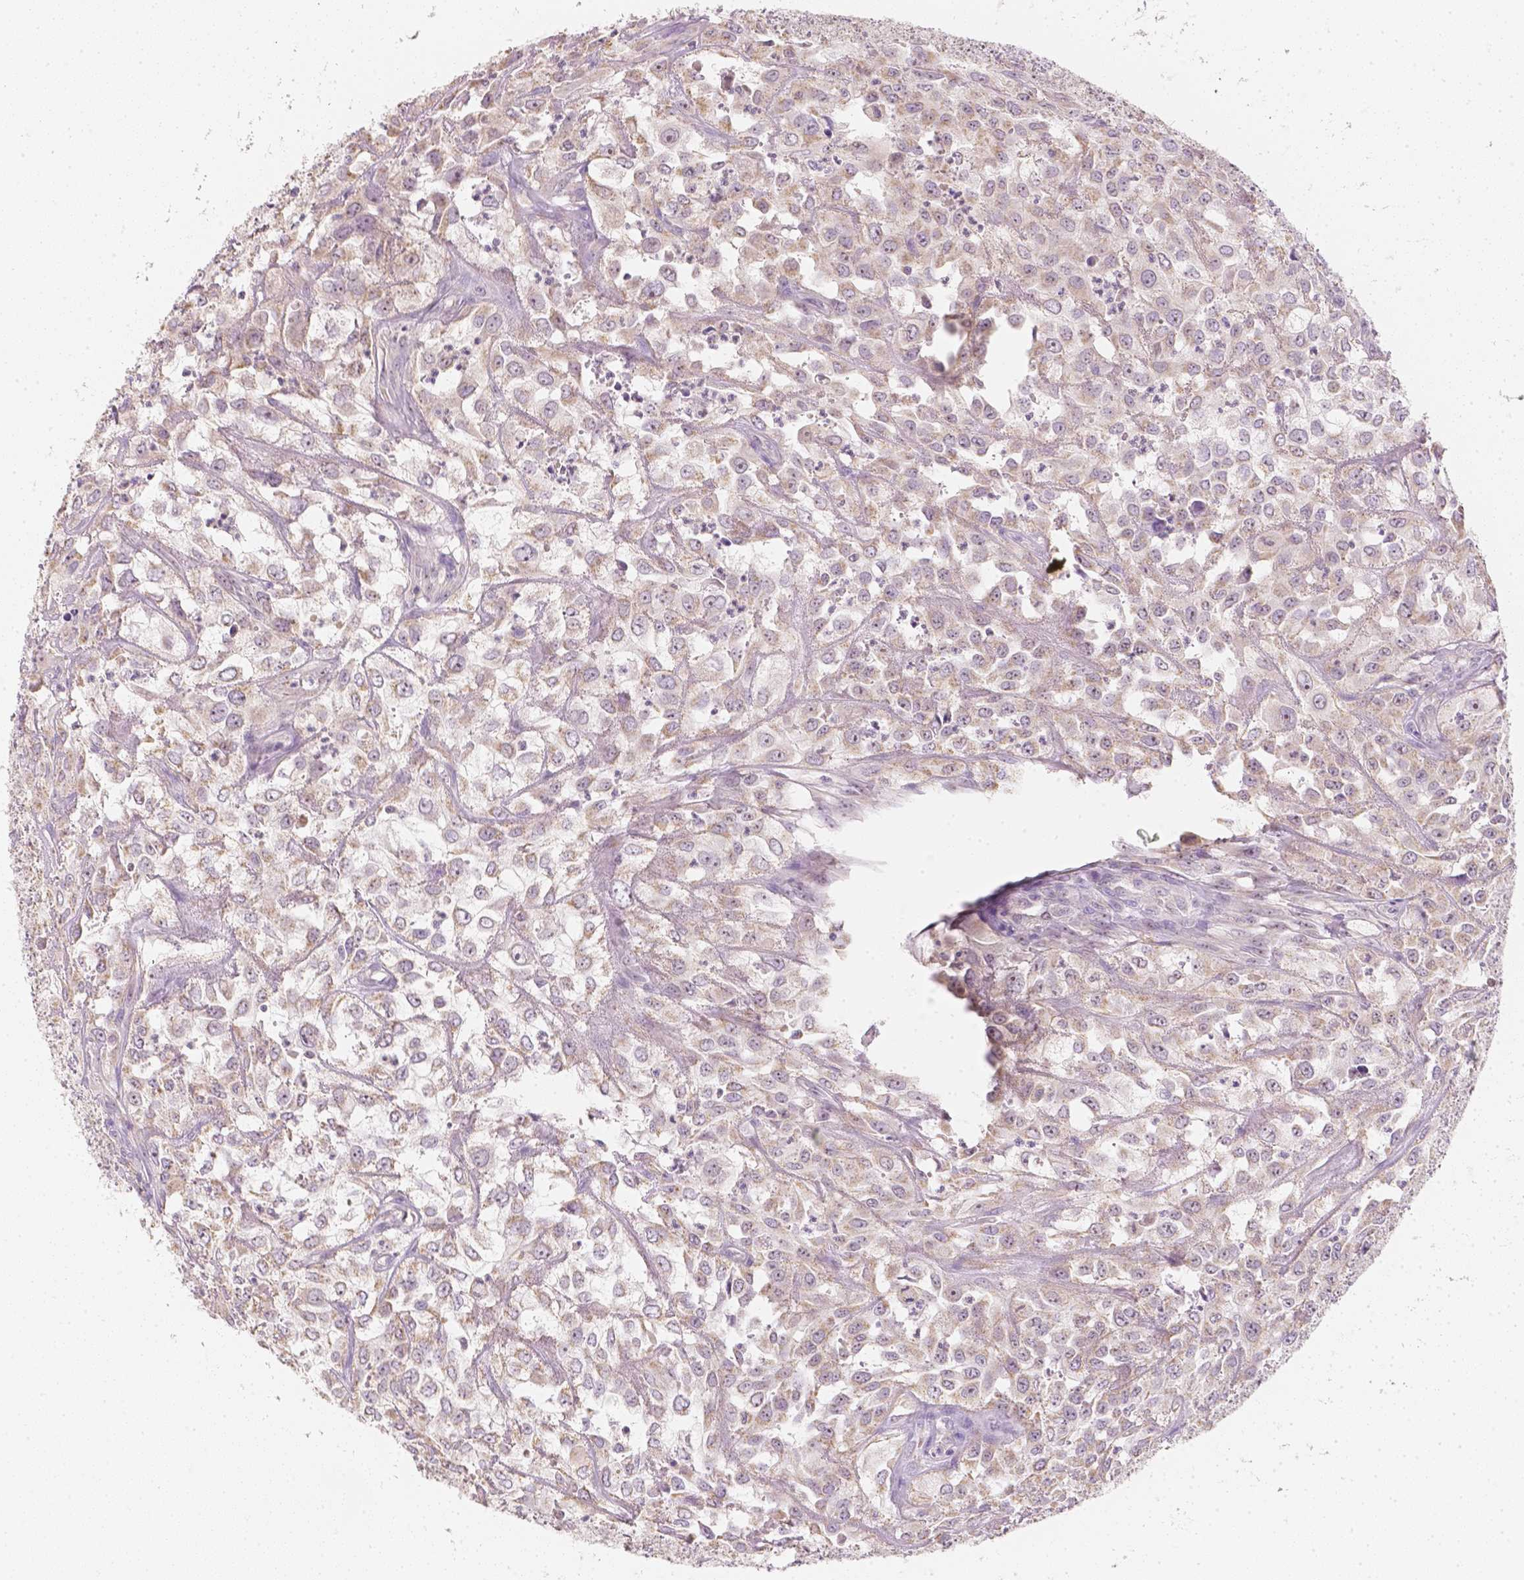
{"staining": {"intensity": "weak", "quantity": ">75%", "location": "cytoplasmic/membranous"}, "tissue": "urothelial cancer", "cell_type": "Tumor cells", "image_type": "cancer", "snomed": [{"axis": "morphology", "description": "Urothelial carcinoma, High grade"}, {"axis": "topography", "description": "Urinary bladder"}], "caption": "Immunohistochemical staining of high-grade urothelial carcinoma displays low levels of weak cytoplasmic/membranous protein expression in about >75% of tumor cells.", "gene": "NVL", "patient": {"sex": "male", "age": 67}}